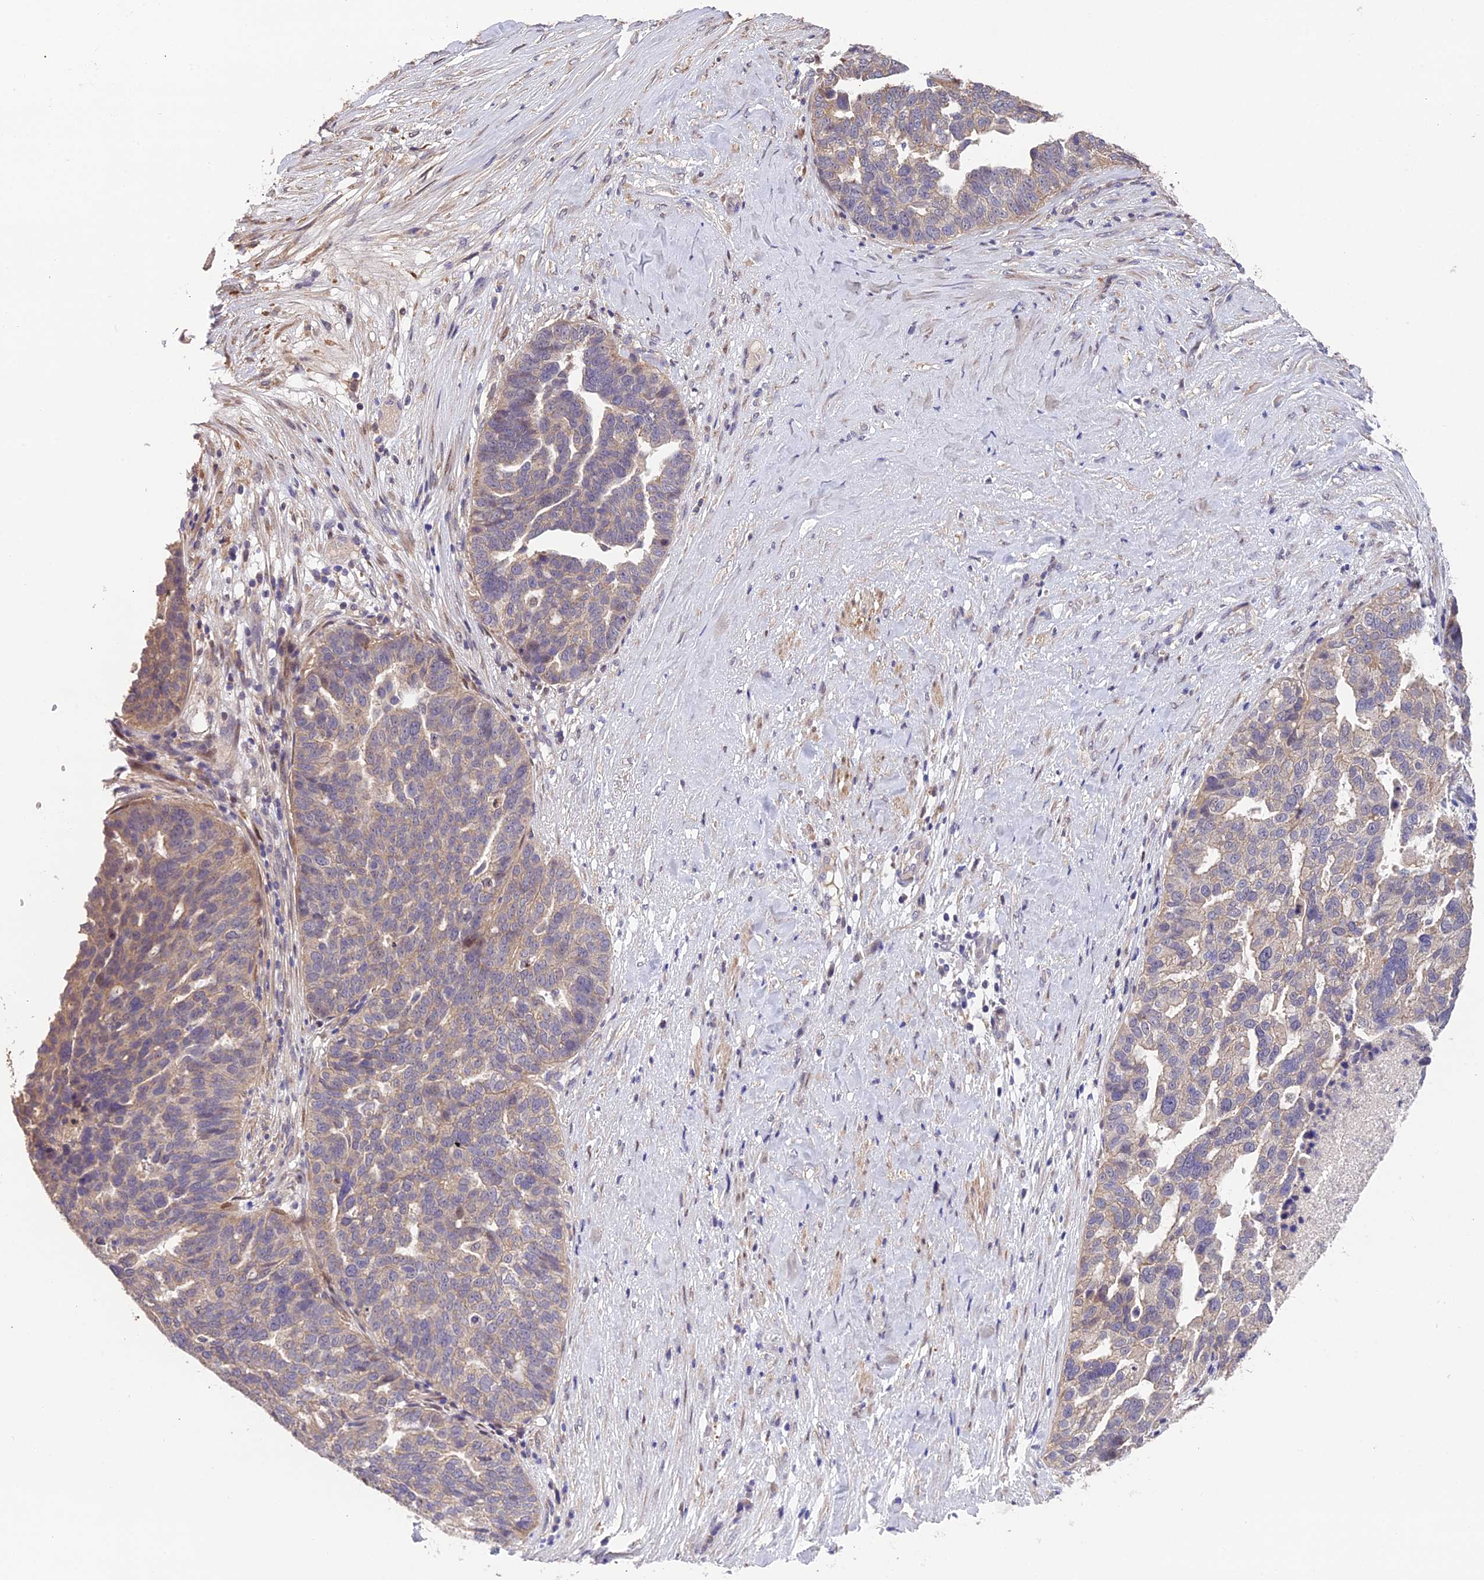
{"staining": {"intensity": "weak", "quantity": "<25%", "location": "cytoplasmic/membranous"}, "tissue": "ovarian cancer", "cell_type": "Tumor cells", "image_type": "cancer", "snomed": [{"axis": "morphology", "description": "Cystadenocarcinoma, serous, NOS"}, {"axis": "topography", "description": "Ovary"}], "caption": "The photomicrograph reveals no staining of tumor cells in ovarian cancer.", "gene": "PUS10", "patient": {"sex": "female", "age": 59}}